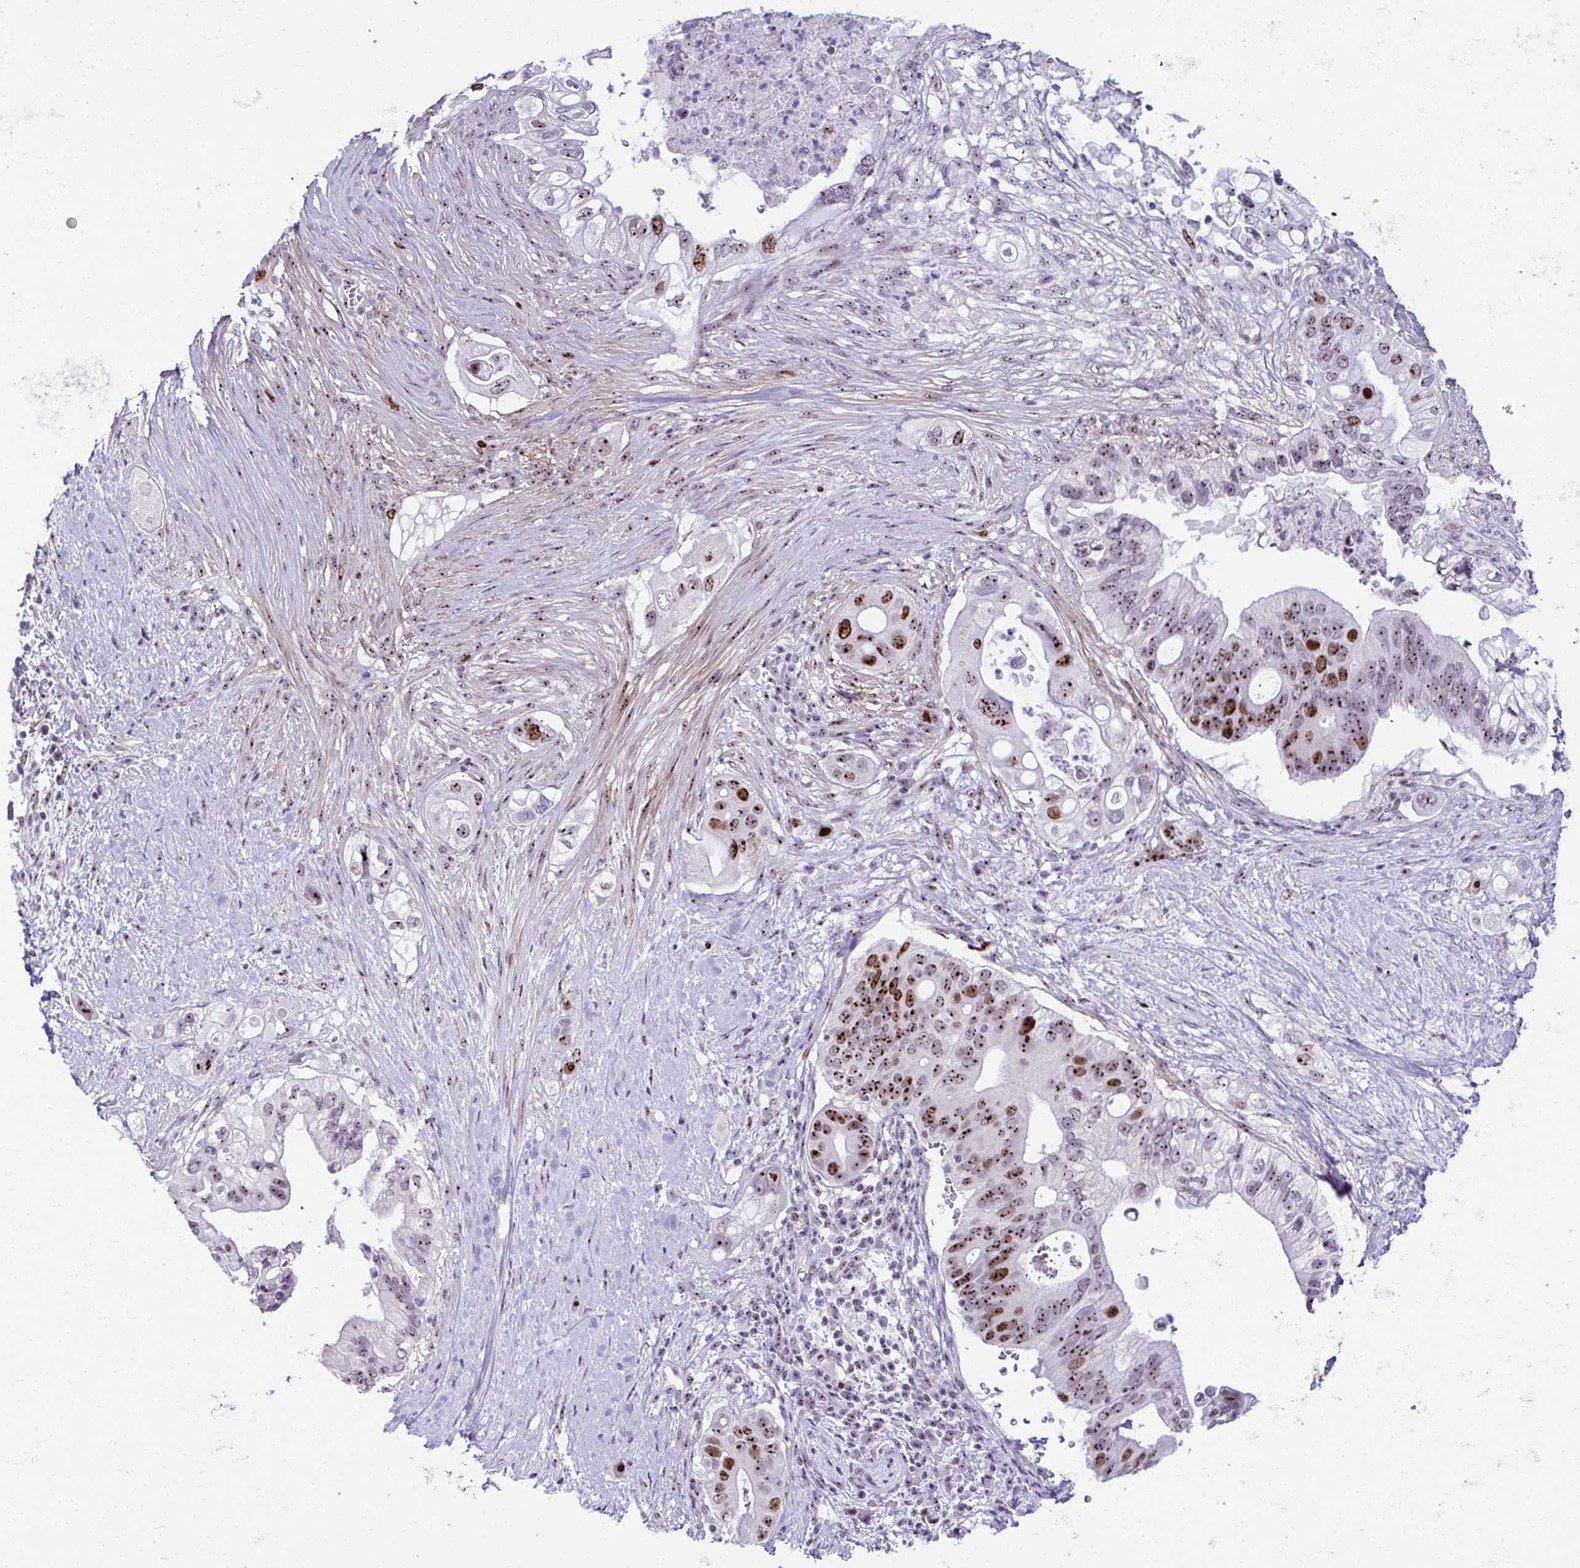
{"staining": {"intensity": "strong", "quantity": ">75%", "location": "nuclear"}, "tissue": "pancreatic cancer", "cell_type": "Tumor cells", "image_type": "cancer", "snomed": [{"axis": "morphology", "description": "Adenocarcinoma, NOS"}, {"axis": "topography", "description": "Pancreas"}], "caption": "Pancreatic cancer (adenocarcinoma) stained with a brown dye demonstrates strong nuclear positive staining in about >75% of tumor cells.", "gene": "CEP72", "patient": {"sex": "female", "age": 72}}